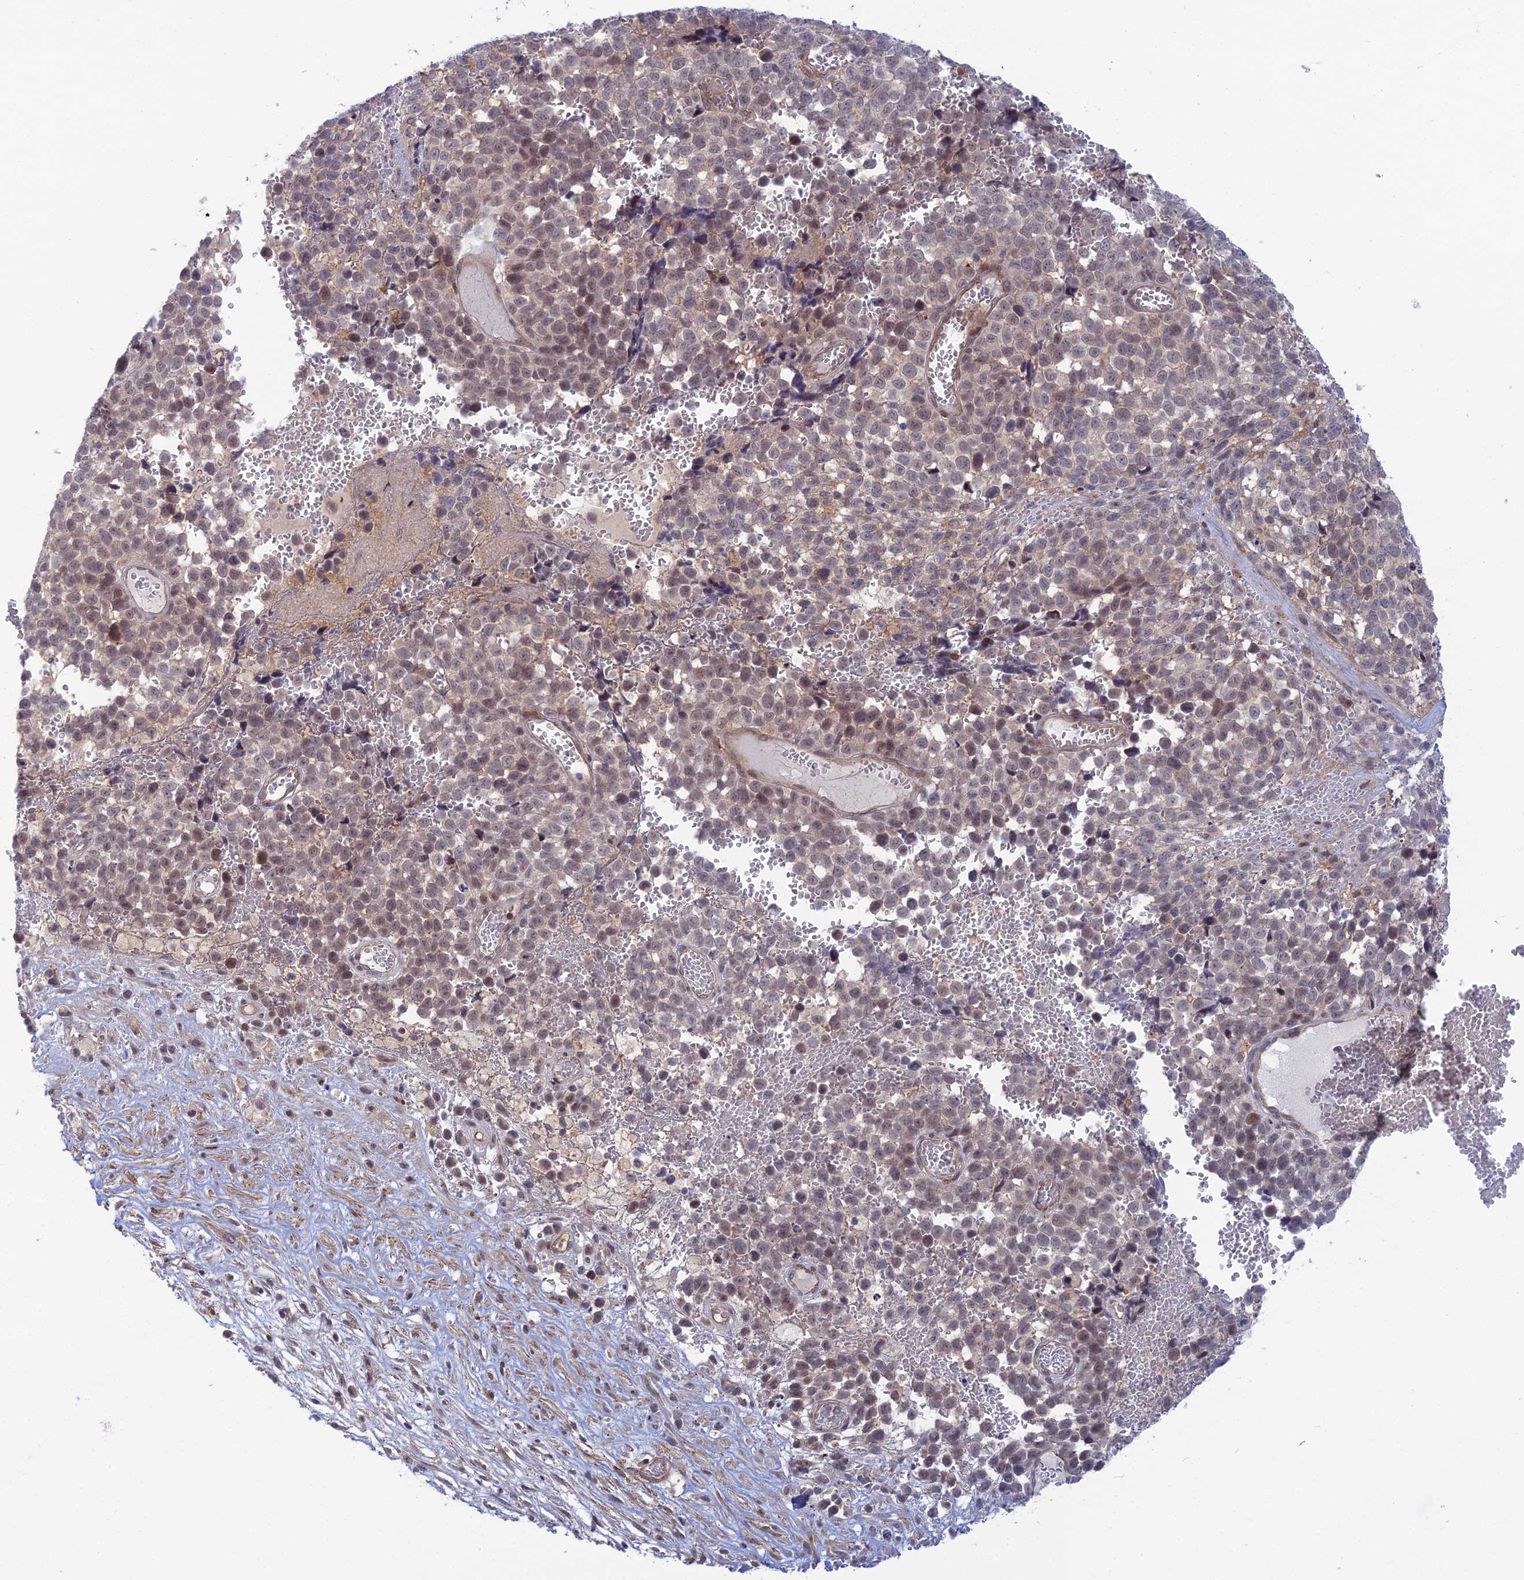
{"staining": {"intensity": "weak", "quantity": "25%-75%", "location": "nuclear"}, "tissue": "melanoma", "cell_type": "Tumor cells", "image_type": "cancer", "snomed": [{"axis": "morphology", "description": "Malignant melanoma, NOS"}, {"axis": "topography", "description": "Nose, NOS"}], "caption": "DAB immunohistochemical staining of human melanoma exhibits weak nuclear protein expression in about 25%-75% of tumor cells.", "gene": "ABHD1", "patient": {"sex": "female", "age": 48}}